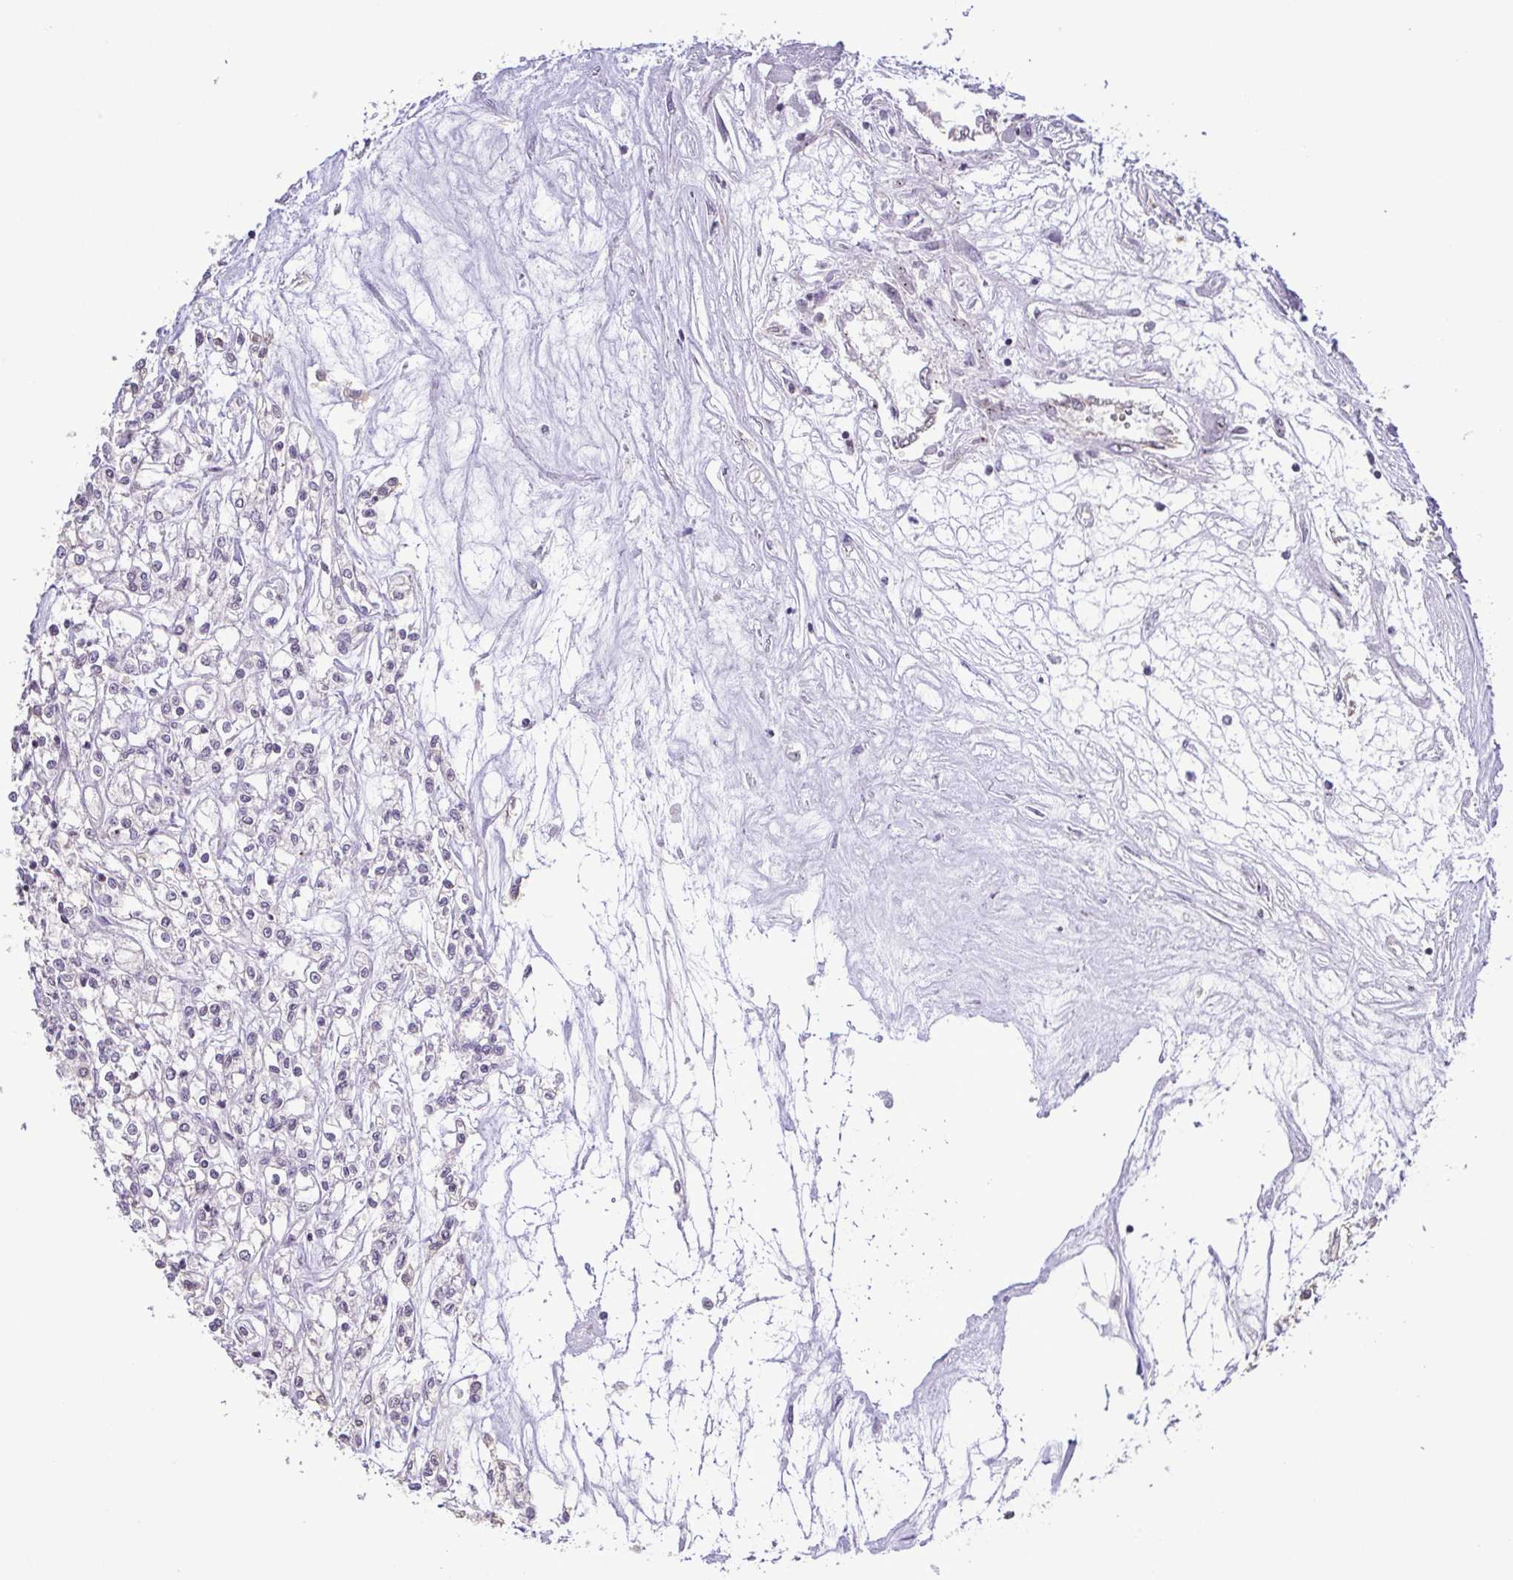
{"staining": {"intensity": "negative", "quantity": "none", "location": "none"}, "tissue": "renal cancer", "cell_type": "Tumor cells", "image_type": "cancer", "snomed": [{"axis": "morphology", "description": "Adenocarcinoma, NOS"}, {"axis": "topography", "description": "Kidney"}], "caption": "DAB immunohistochemical staining of human renal cancer shows no significant expression in tumor cells.", "gene": "RSL24D1", "patient": {"sex": "female", "age": 59}}